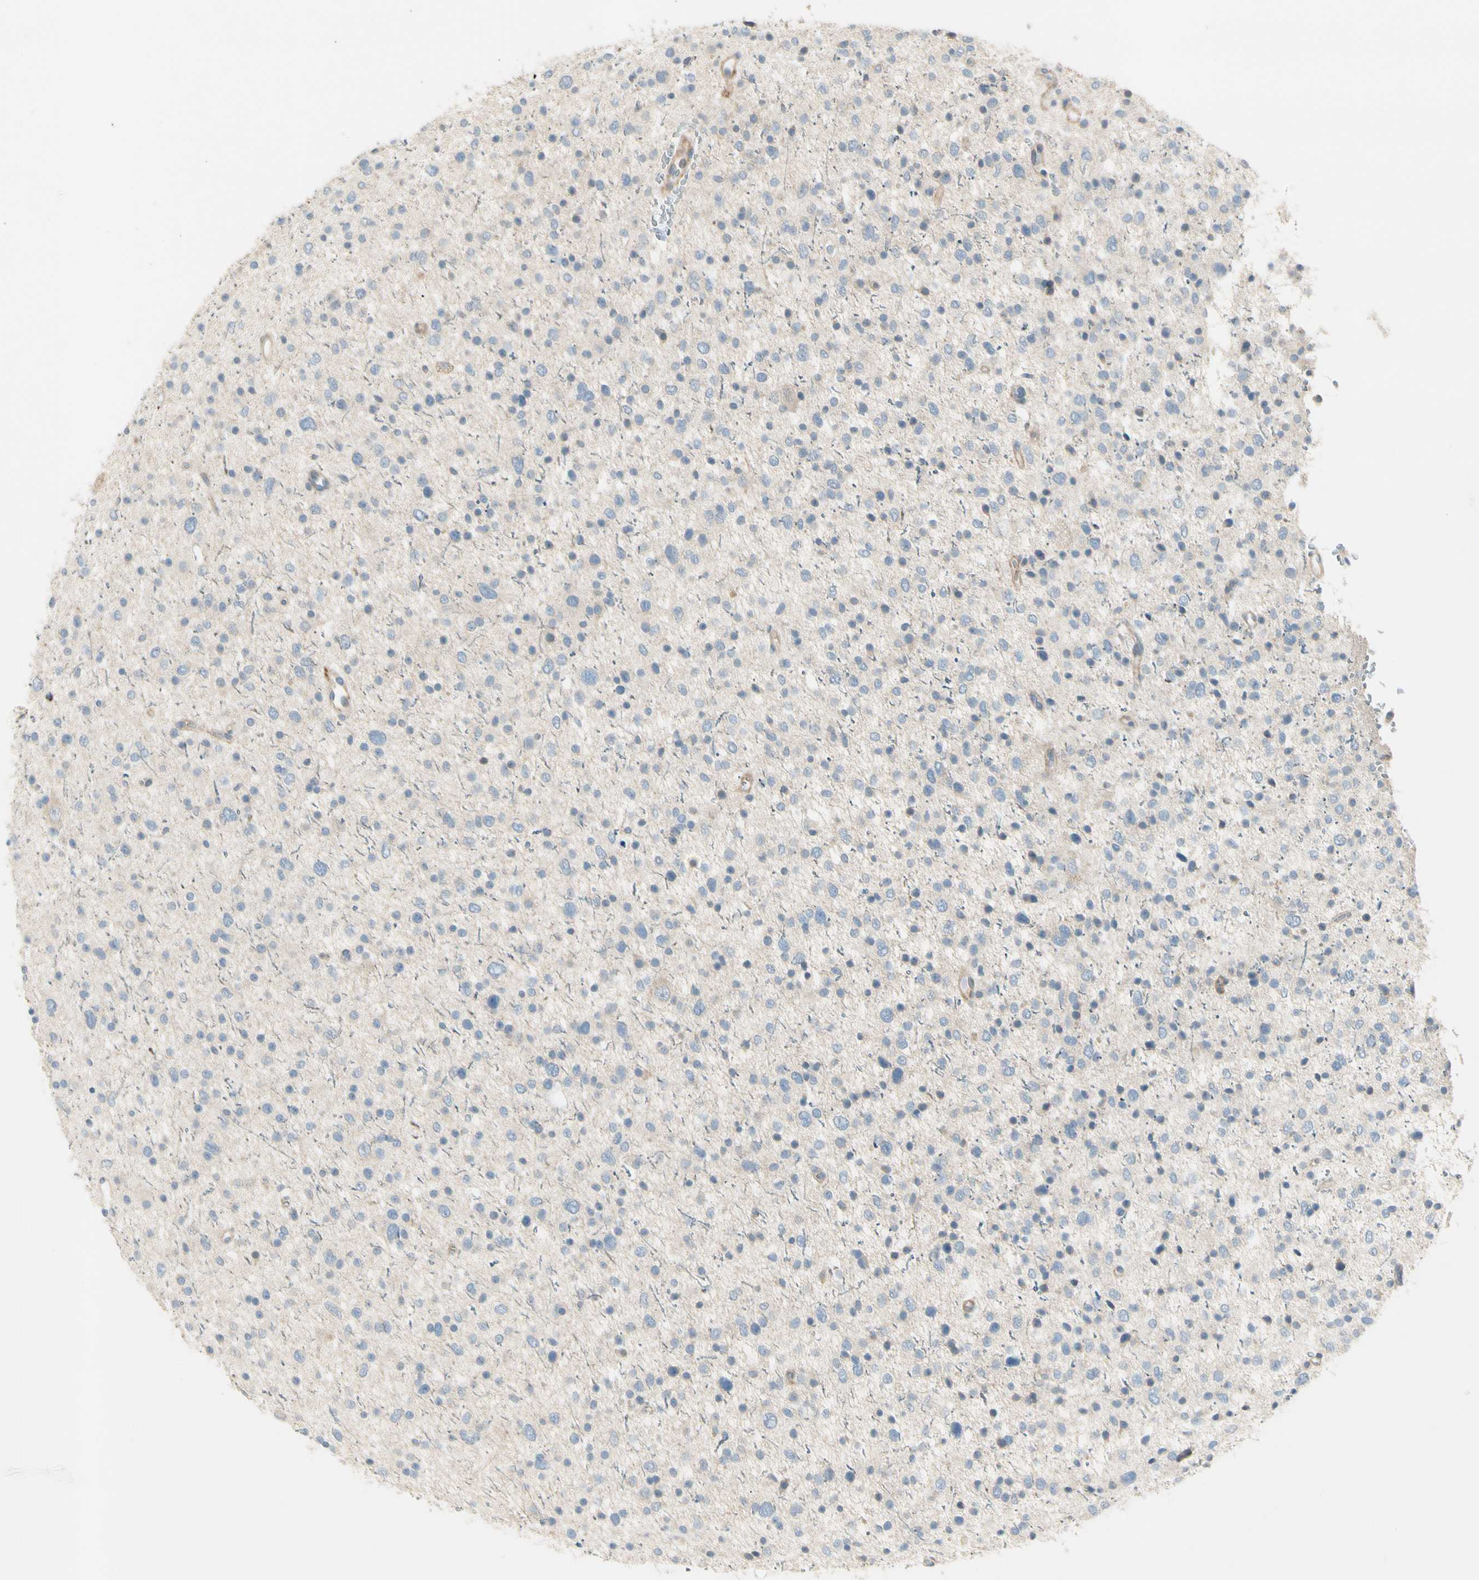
{"staining": {"intensity": "negative", "quantity": "none", "location": "none"}, "tissue": "glioma", "cell_type": "Tumor cells", "image_type": "cancer", "snomed": [{"axis": "morphology", "description": "Glioma, malignant, Low grade"}, {"axis": "topography", "description": "Brain"}], "caption": "Immunohistochemistry photomicrograph of neoplastic tissue: human low-grade glioma (malignant) stained with DAB (3,3'-diaminobenzidine) shows no significant protein positivity in tumor cells.", "gene": "ADGRA3", "patient": {"sex": "female", "age": 37}}